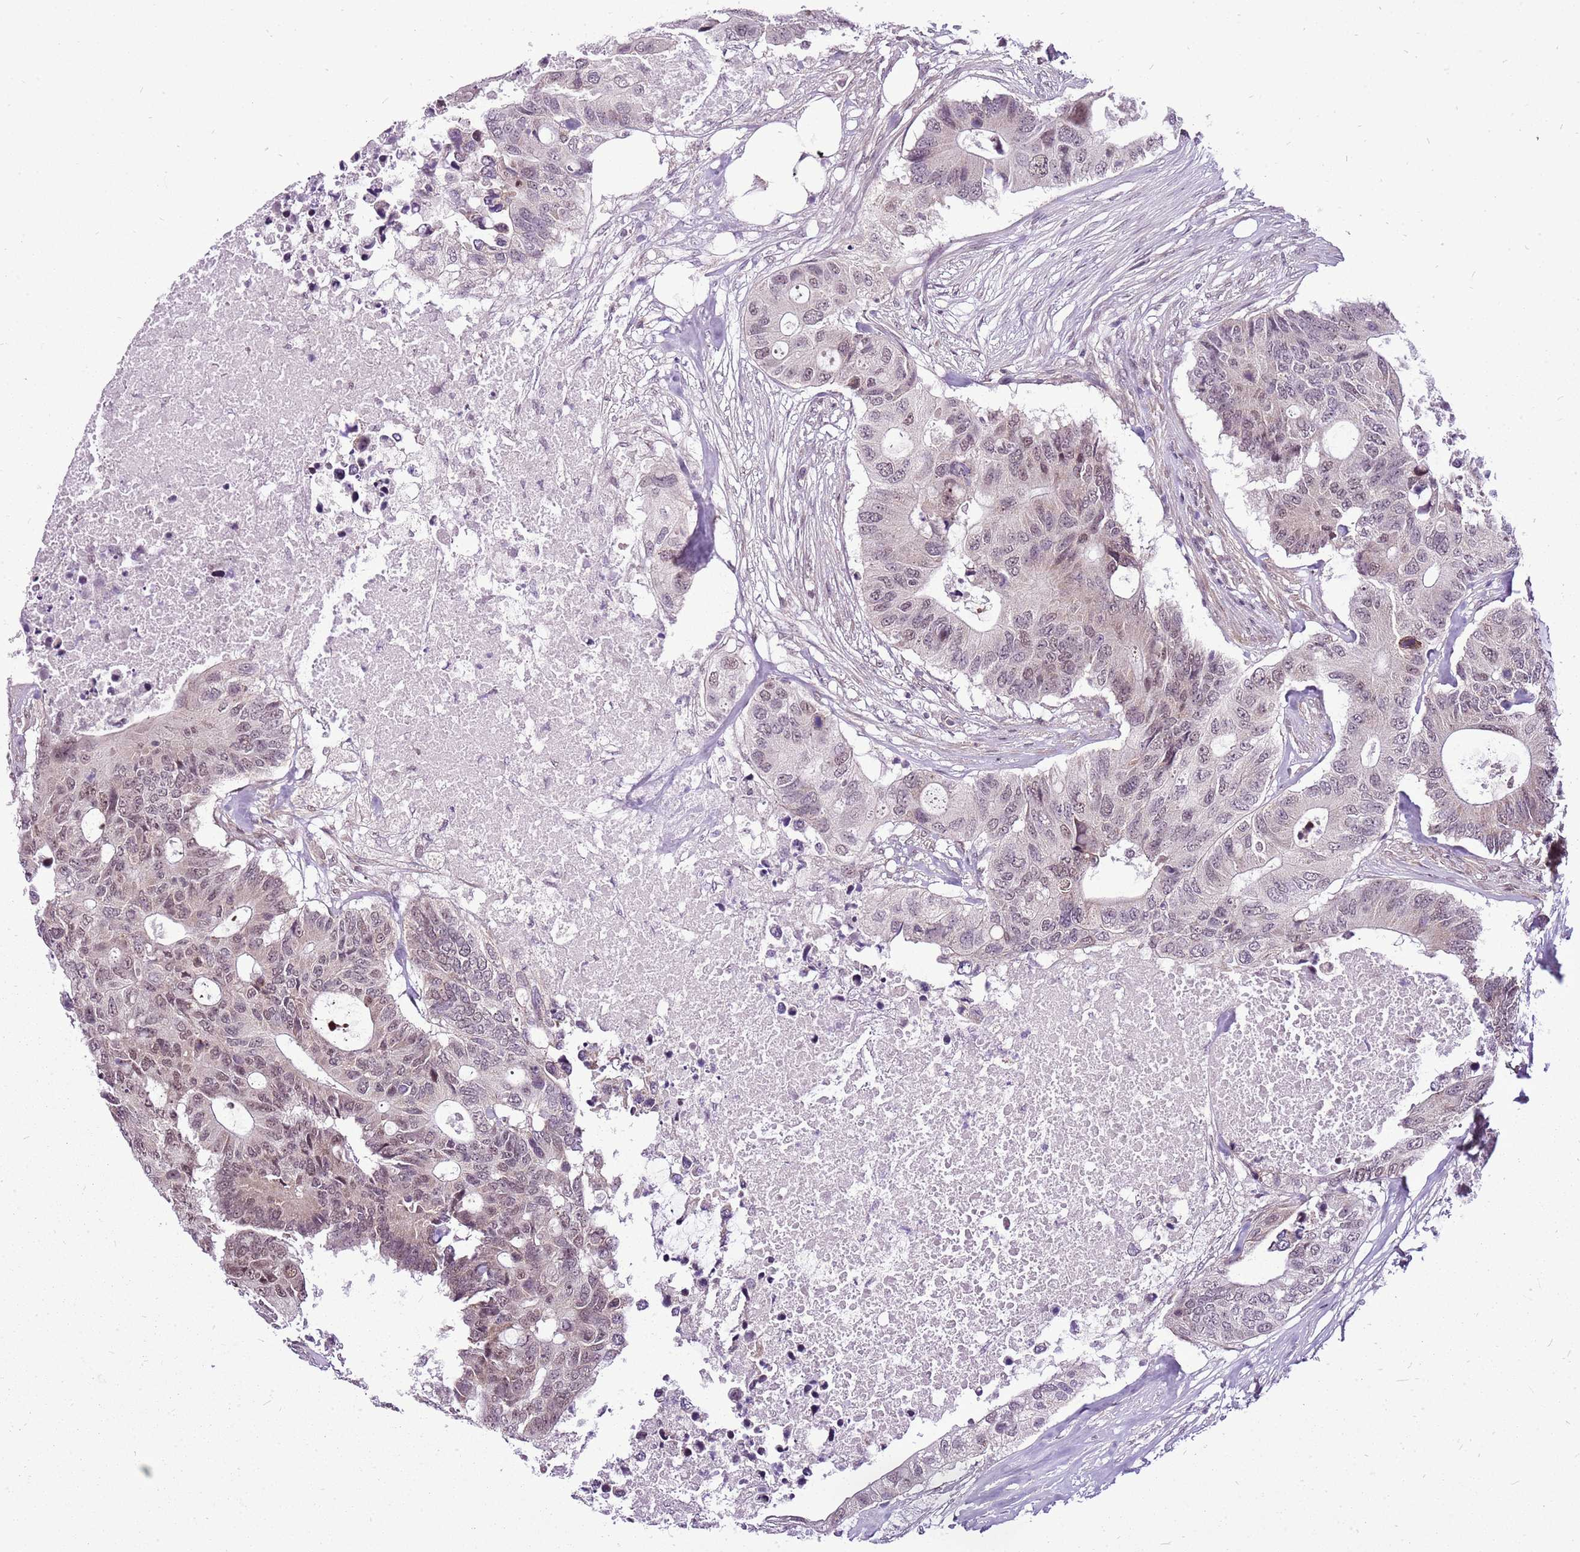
{"staining": {"intensity": "weak", "quantity": "25%-75%", "location": "nuclear"}, "tissue": "colorectal cancer", "cell_type": "Tumor cells", "image_type": "cancer", "snomed": [{"axis": "morphology", "description": "Adenocarcinoma, NOS"}, {"axis": "topography", "description": "Colon"}], "caption": "An IHC image of neoplastic tissue is shown. Protein staining in brown highlights weak nuclear positivity in colorectal adenocarcinoma within tumor cells.", "gene": "CCDC166", "patient": {"sex": "male", "age": 71}}